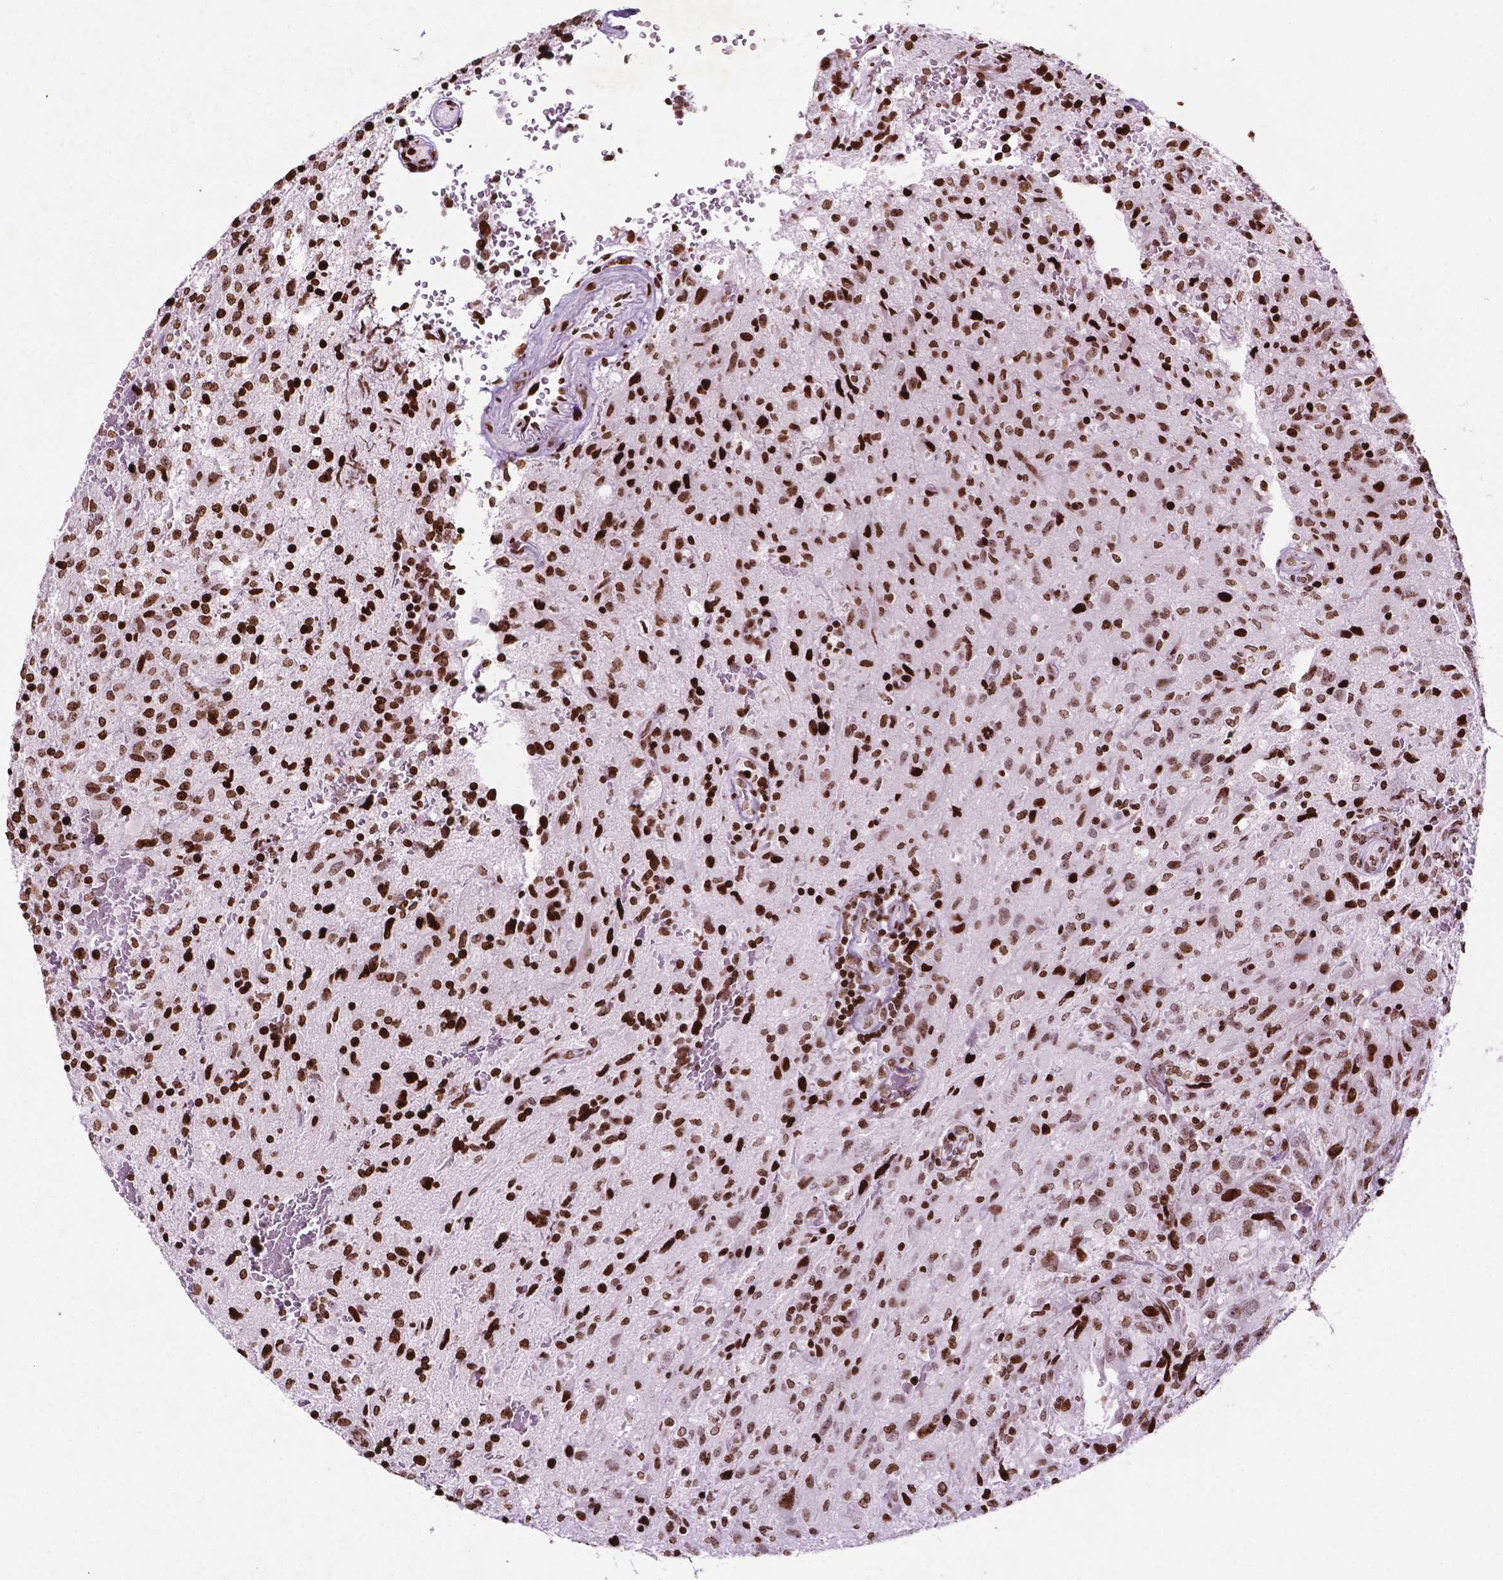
{"staining": {"intensity": "strong", "quantity": ">75%", "location": "nuclear"}, "tissue": "glioma", "cell_type": "Tumor cells", "image_type": "cancer", "snomed": [{"axis": "morphology", "description": "Glioma, malignant, High grade"}, {"axis": "topography", "description": "Brain"}], "caption": "Immunohistochemistry (IHC) micrograph of malignant glioma (high-grade) stained for a protein (brown), which reveals high levels of strong nuclear staining in approximately >75% of tumor cells.", "gene": "TMEM250", "patient": {"sex": "male", "age": 68}}